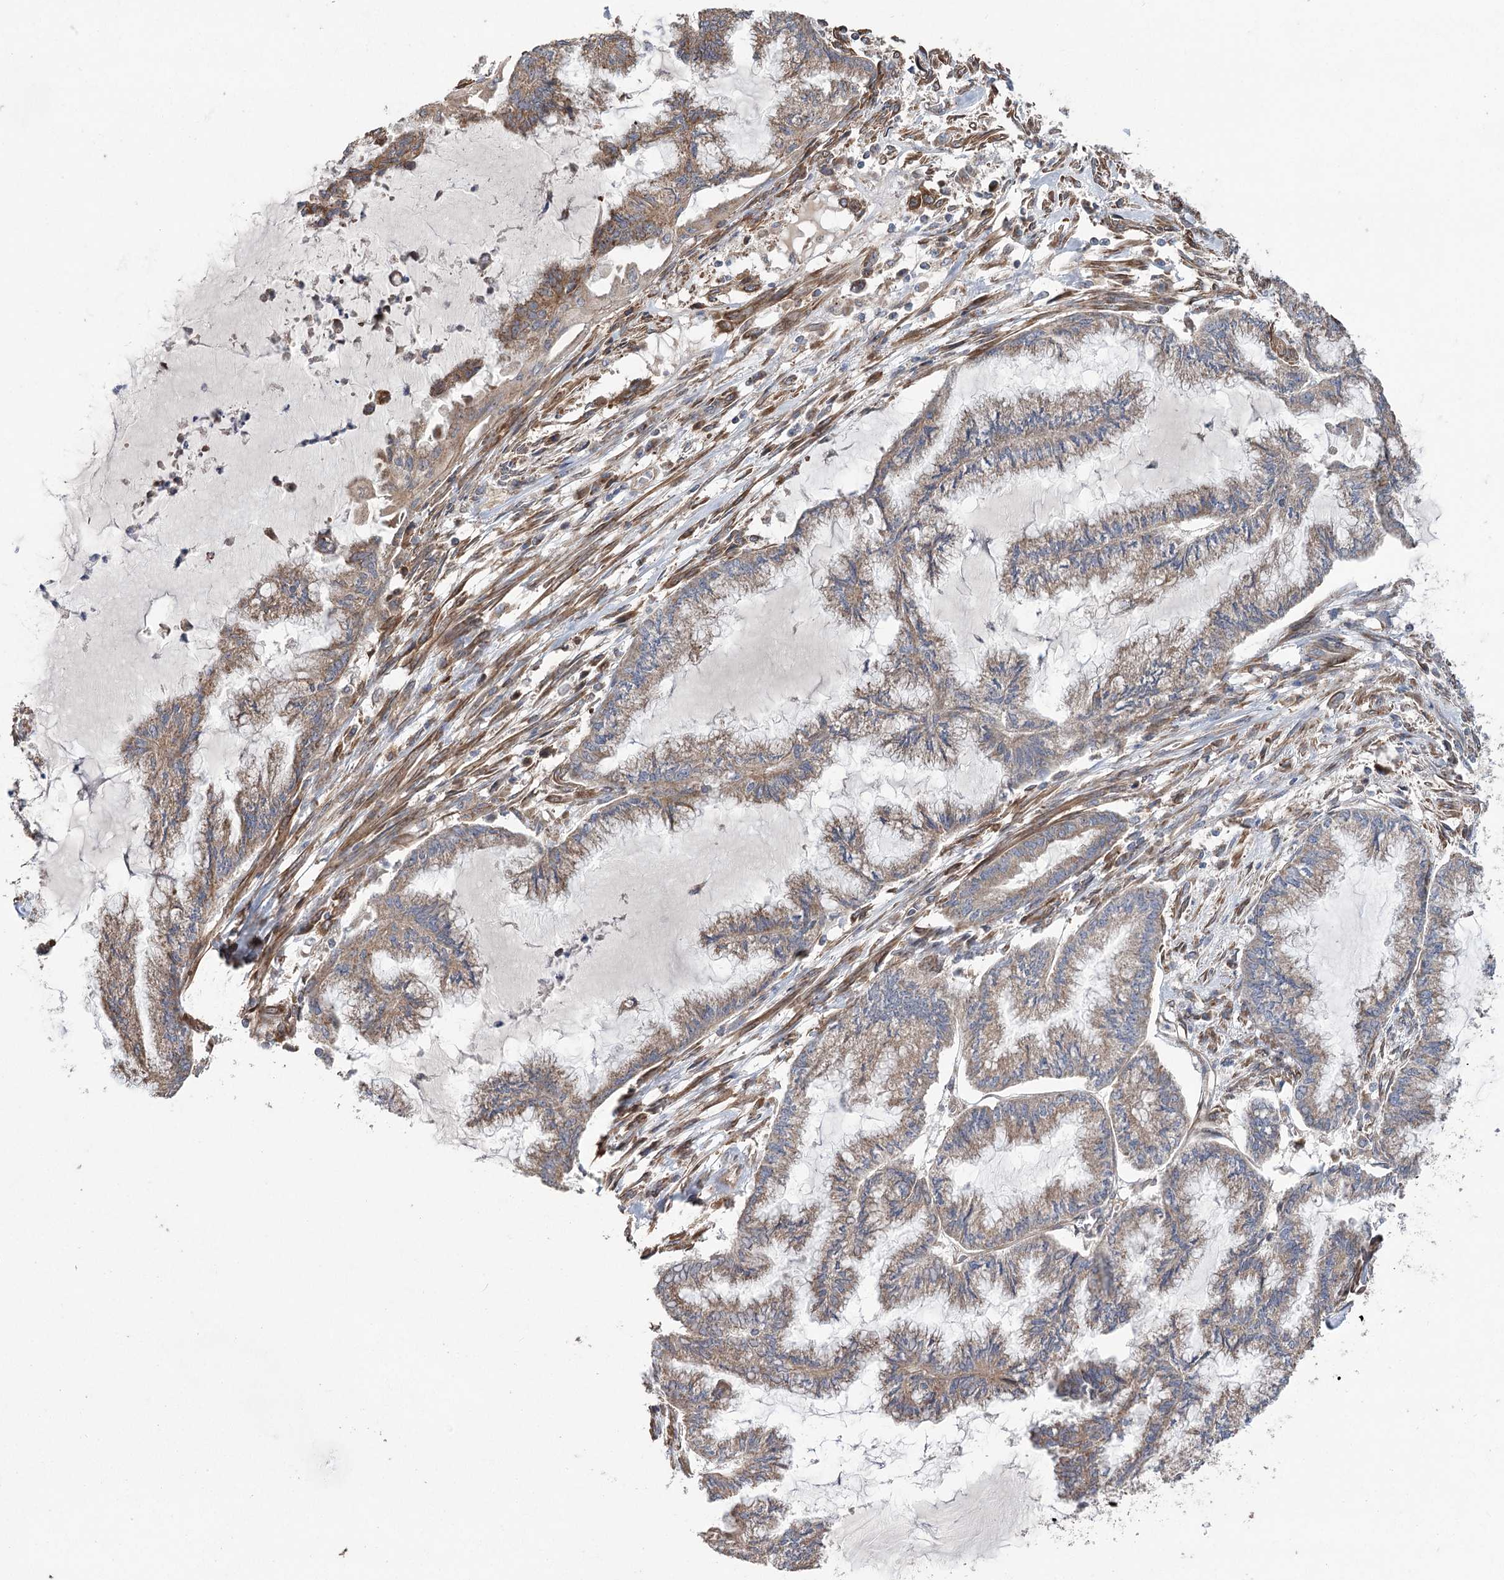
{"staining": {"intensity": "moderate", "quantity": ">75%", "location": "cytoplasmic/membranous"}, "tissue": "endometrial cancer", "cell_type": "Tumor cells", "image_type": "cancer", "snomed": [{"axis": "morphology", "description": "Adenocarcinoma, NOS"}, {"axis": "topography", "description": "Endometrium"}], "caption": "Endometrial adenocarcinoma stained with a protein marker reveals moderate staining in tumor cells.", "gene": "RWDD4", "patient": {"sex": "female", "age": 86}}